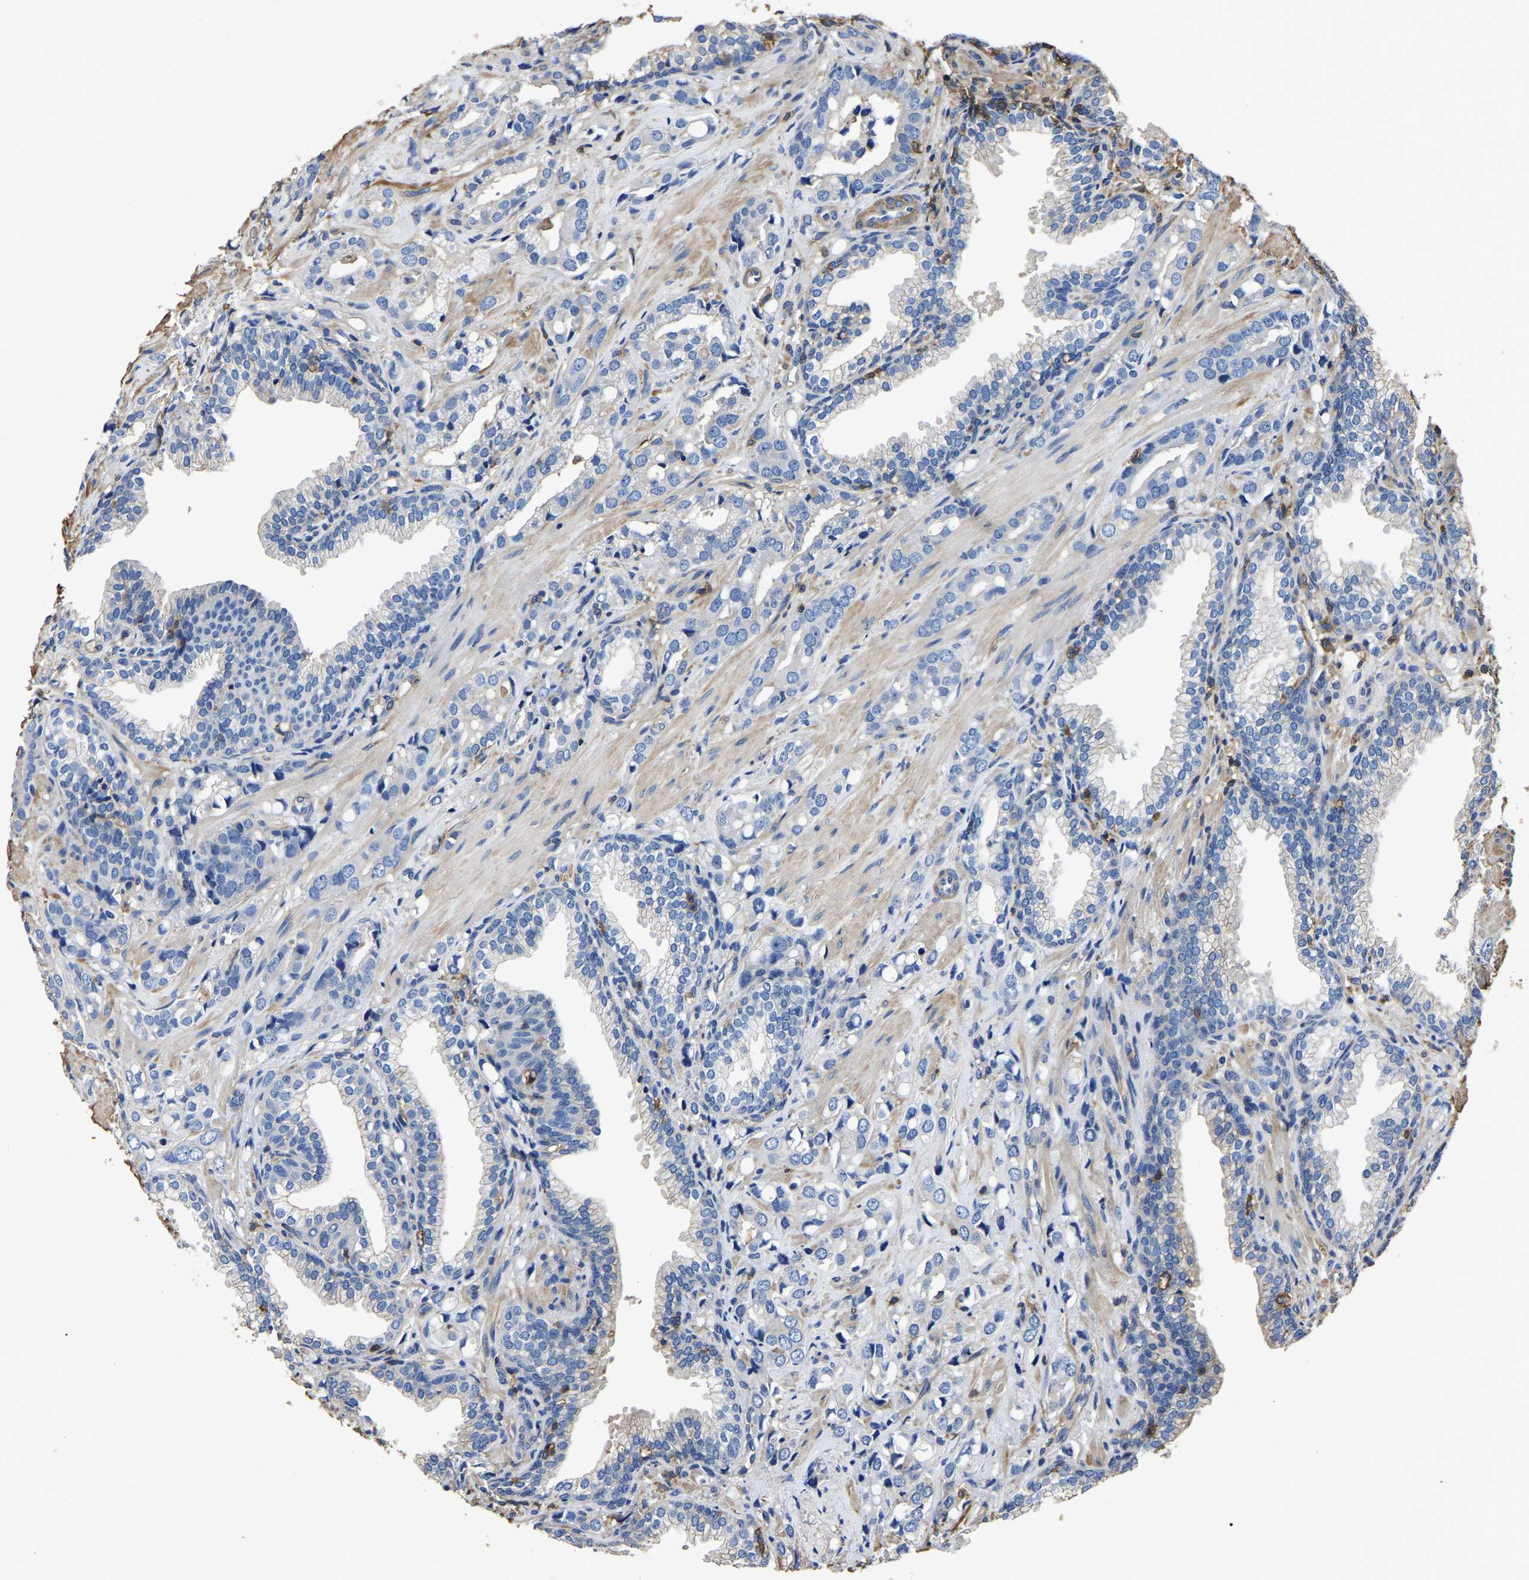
{"staining": {"intensity": "negative", "quantity": "none", "location": "none"}, "tissue": "prostate cancer", "cell_type": "Tumor cells", "image_type": "cancer", "snomed": [{"axis": "morphology", "description": "Adenocarcinoma, High grade"}, {"axis": "topography", "description": "Prostate"}], "caption": "Photomicrograph shows no protein positivity in tumor cells of prostate cancer (adenocarcinoma (high-grade)) tissue.", "gene": "ARMT1", "patient": {"sex": "male", "age": 52}}